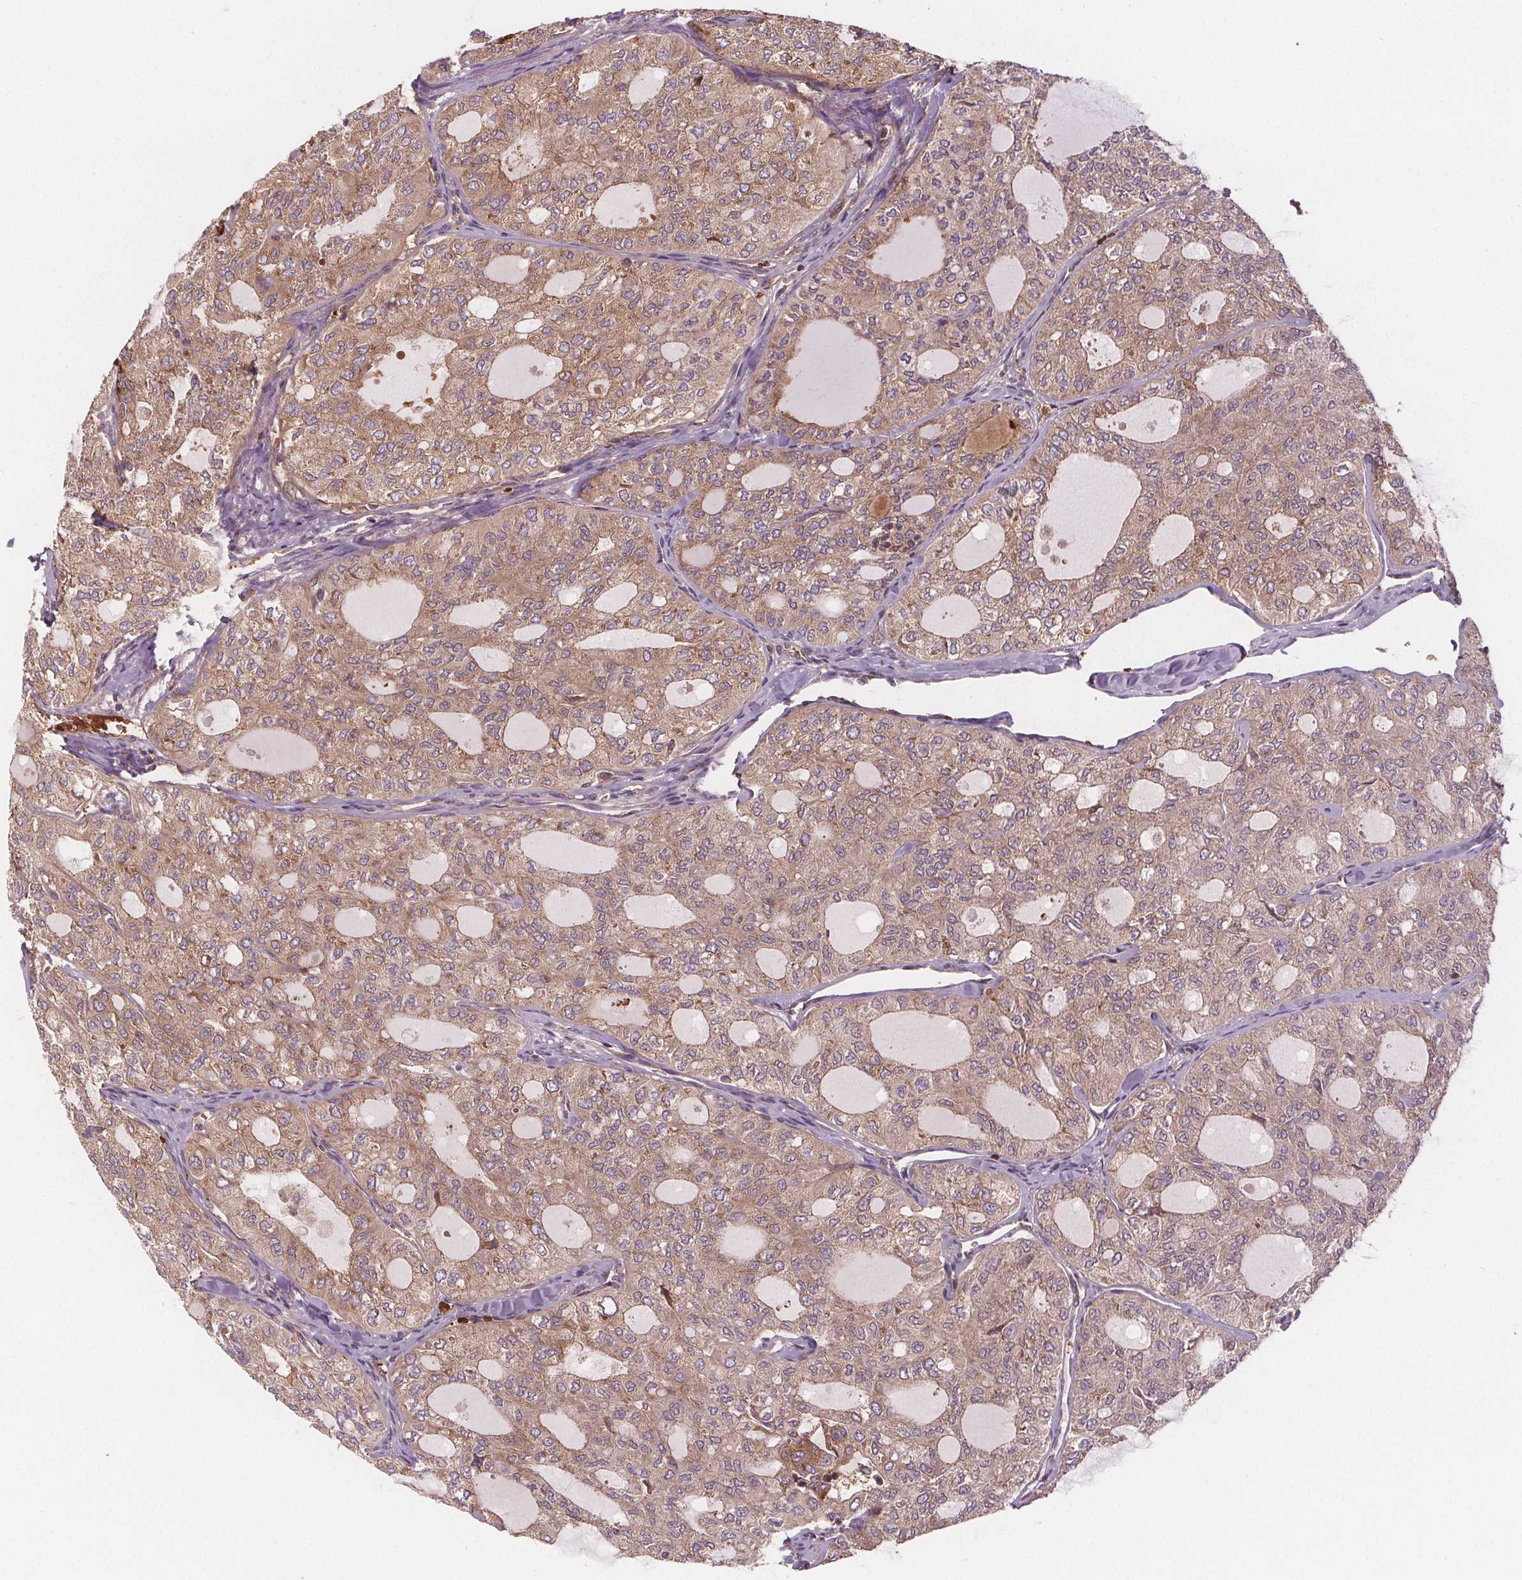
{"staining": {"intensity": "weak", "quantity": ">75%", "location": "cytoplasmic/membranous"}, "tissue": "thyroid cancer", "cell_type": "Tumor cells", "image_type": "cancer", "snomed": [{"axis": "morphology", "description": "Follicular adenoma carcinoma, NOS"}, {"axis": "topography", "description": "Thyroid gland"}], "caption": "Immunohistochemical staining of thyroid cancer (follicular adenoma carcinoma) reveals weak cytoplasmic/membranous protein expression in approximately >75% of tumor cells.", "gene": "EIF3D", "patient": {"sex": "male", "age": 75}}